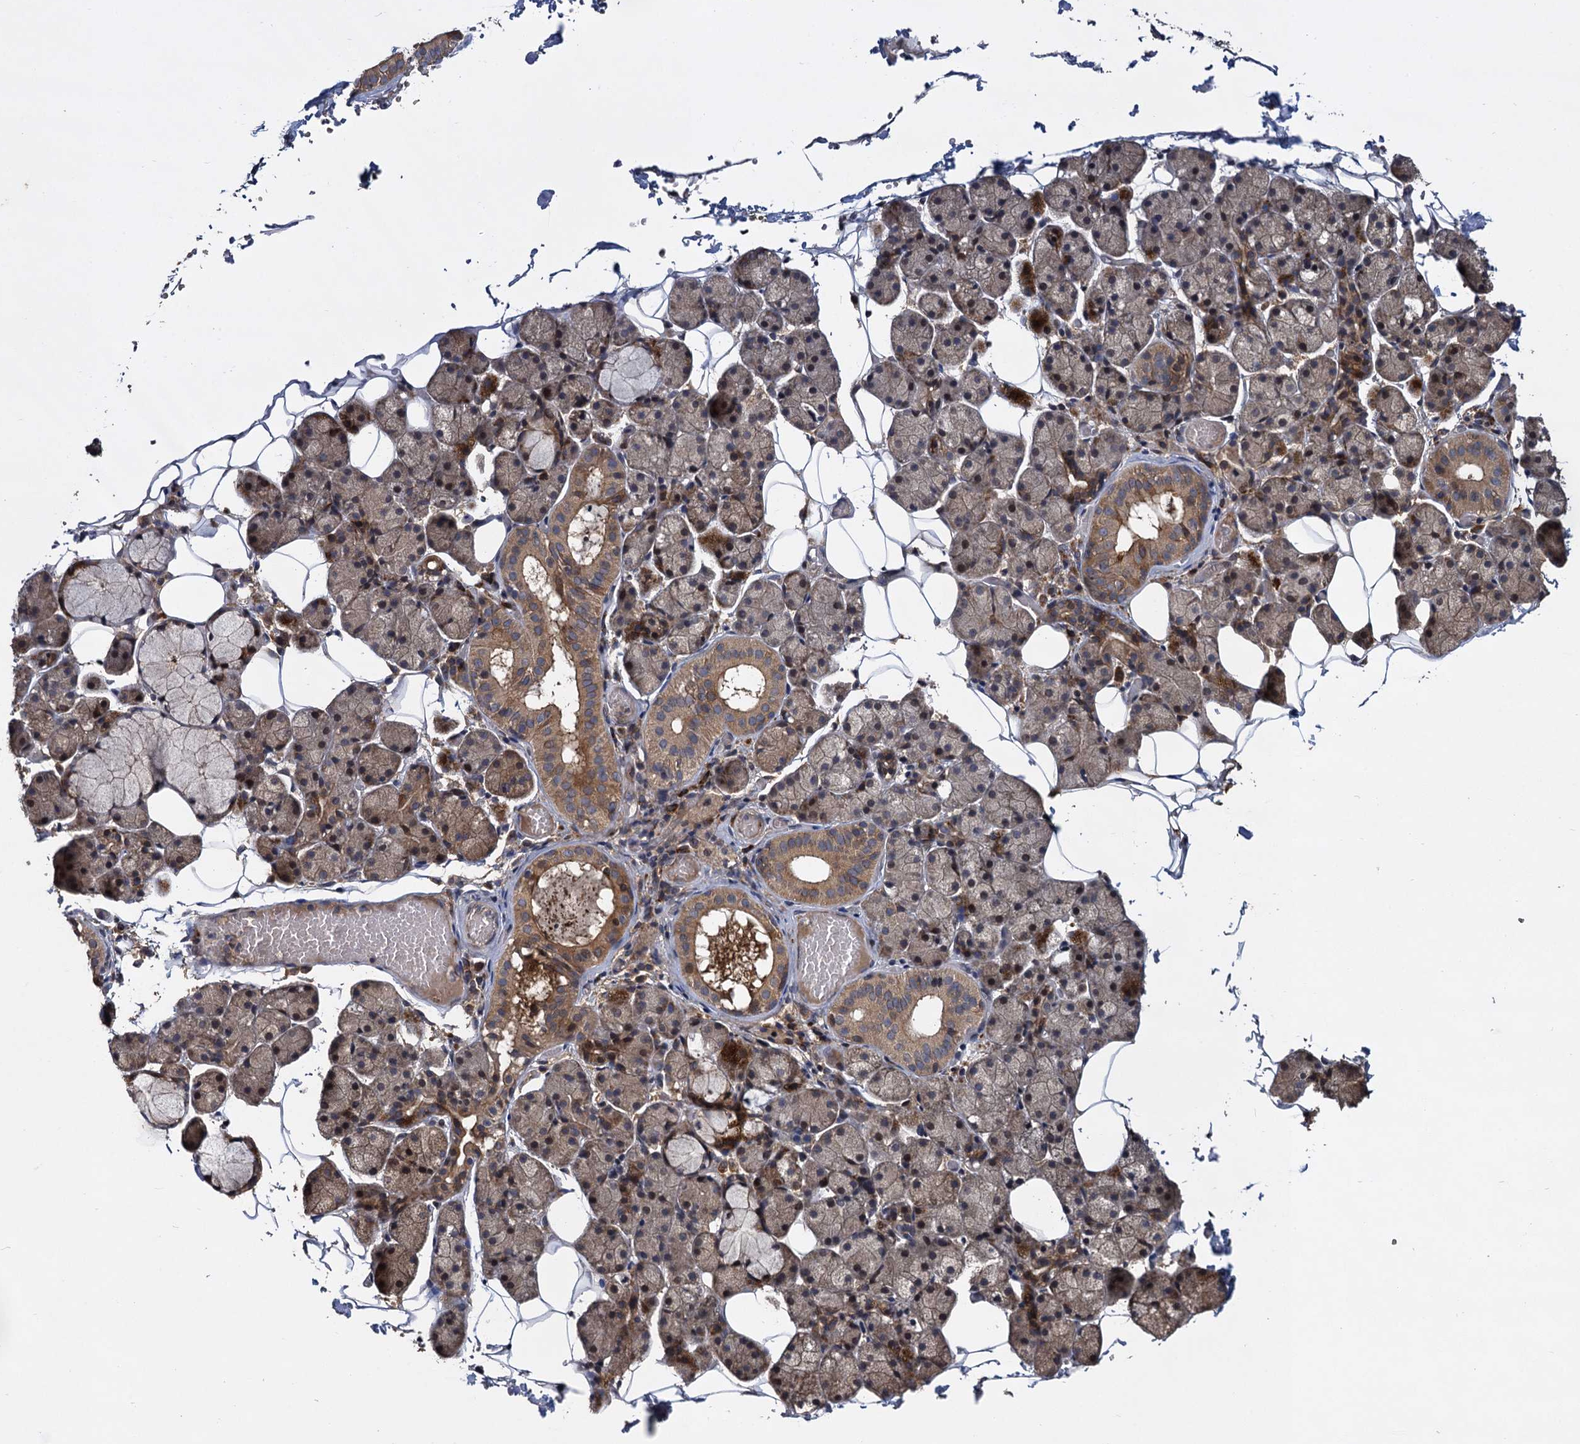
{"staining": {"intensity": "moderate", "quantity": ">75%", "location": "cytoplasmic/membranous"}, "tissue": "salivary gland", "cell_type": "Glandular cells", "image_type": "normal", "snomed": [{"axis": "morphology", "description": "Normal tissue, NOS"}, {"axis": "topography", "description": "Salivary gland"}], "caption": "Protein expression analysis of benign human salivary gland reveals moderate cytoplasmic/membranous positivity in approximately >75% of glandular cells. The staining was performed using DAB (3,3'-diaminobenzidine) to visualize the protein expression in brown, while the nuclei were stained in blue with hematoxylin (Magnification: 20x).", "gene": "INPPL1", "patient": {"sex": "female", "age": 33}}